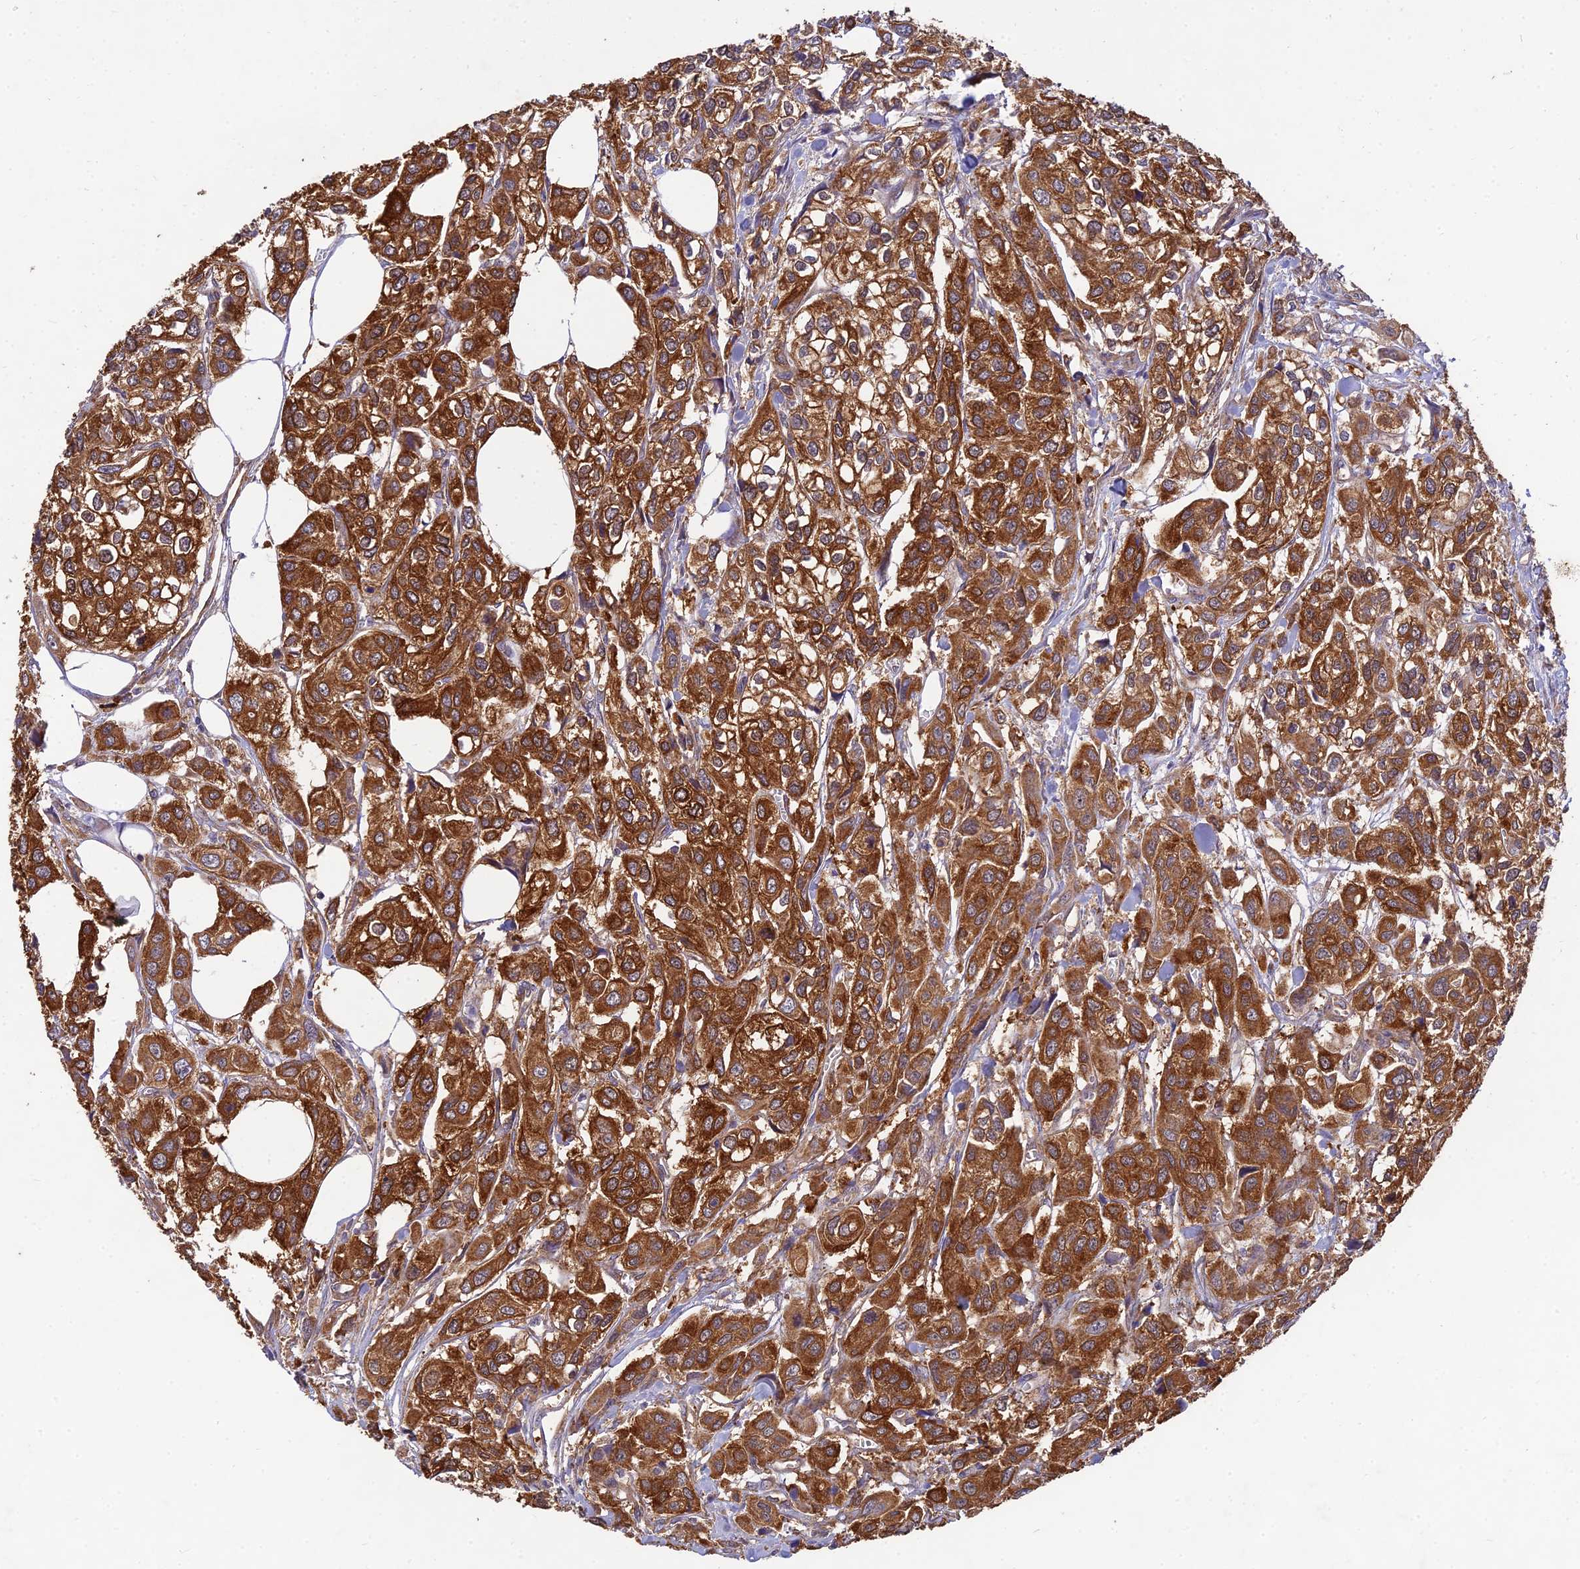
{"staining": {"intensity": "strong", "quantity": ">75%", "location": "cytoplasmic/membranous"}, "tissue": "urothelial cancer", "cell_type": "Tumor cells", "image_type": "cancer", "snomed": [{"axis": "morphology", "description": "Urothelial carcinoma, High grade"}, {"axis": "topography", "description": "Urinary bladder"}], "caption": "Immunohistochemistry (IHC) histopathology image of neoplastic tissue: urothelial carcinoma (high-grade) stained using immunohistochemistry exhibits high levels of strong protein expression localized specifically in the cytoplasmic/membranous of tumor cells, appearing as a cytoplasmic/membranous brown color.", "gene": "NXNL2", "patient": {"sex": "male", "age": 67}}